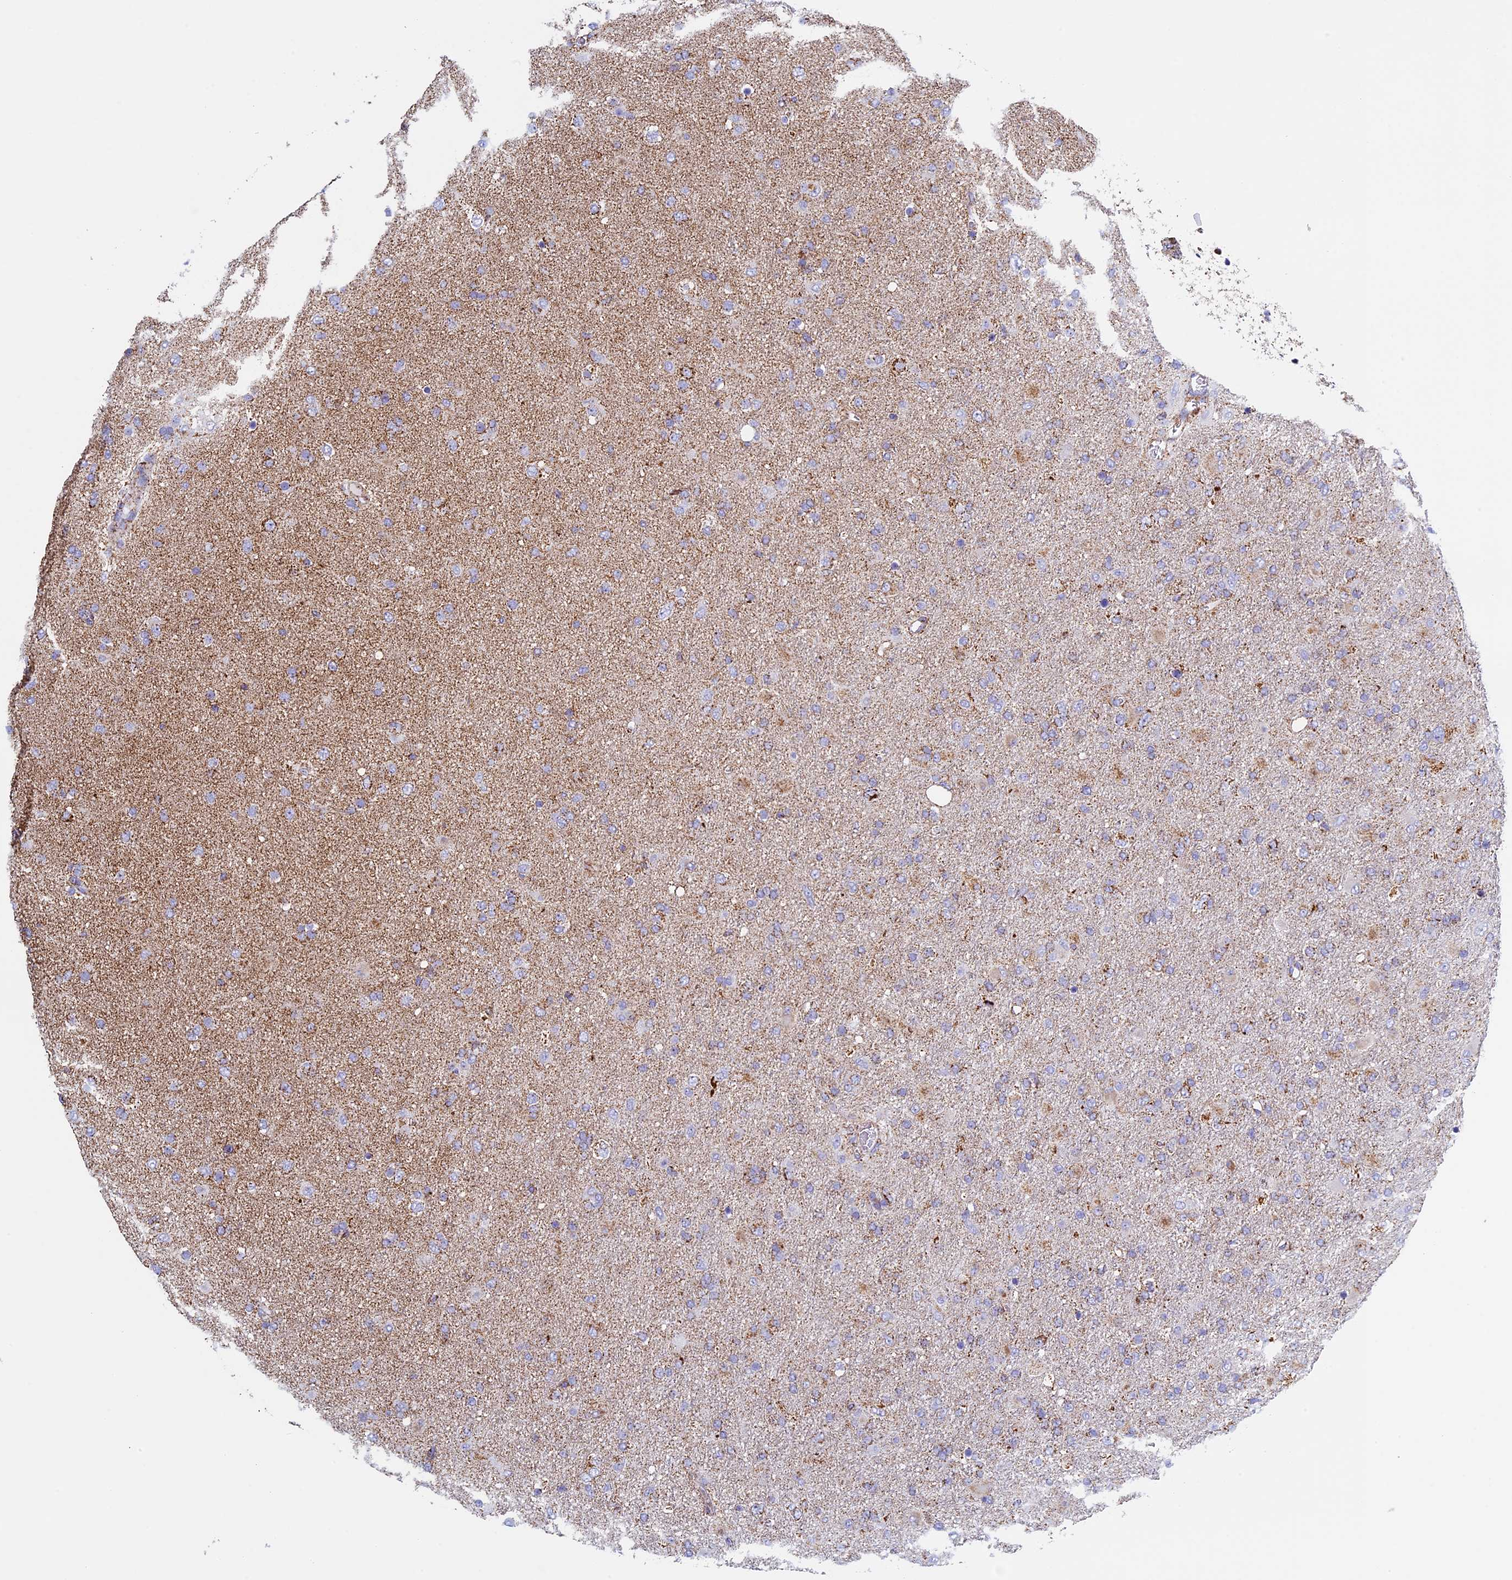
{"staining": {"intensity": "negative", "quantity": "none", "location": "none"}, "tissue": "glioma", "cell_type": "Tumor cells", "image_type": "cancer", "snomed": [{"axis": "morphology", "description": "Glioma, malignant, Low grade"}, {"axis": "topography", "description": "Brain"}], "caption": "Immunohistochemistry photomicrograph of neoplastic tissue: human glioma stained with DAB demonstrates no significant protein positivity in tumor cells.", "gene": "UQCRFS1", "patient": {"sex": "male", "age": 65}}